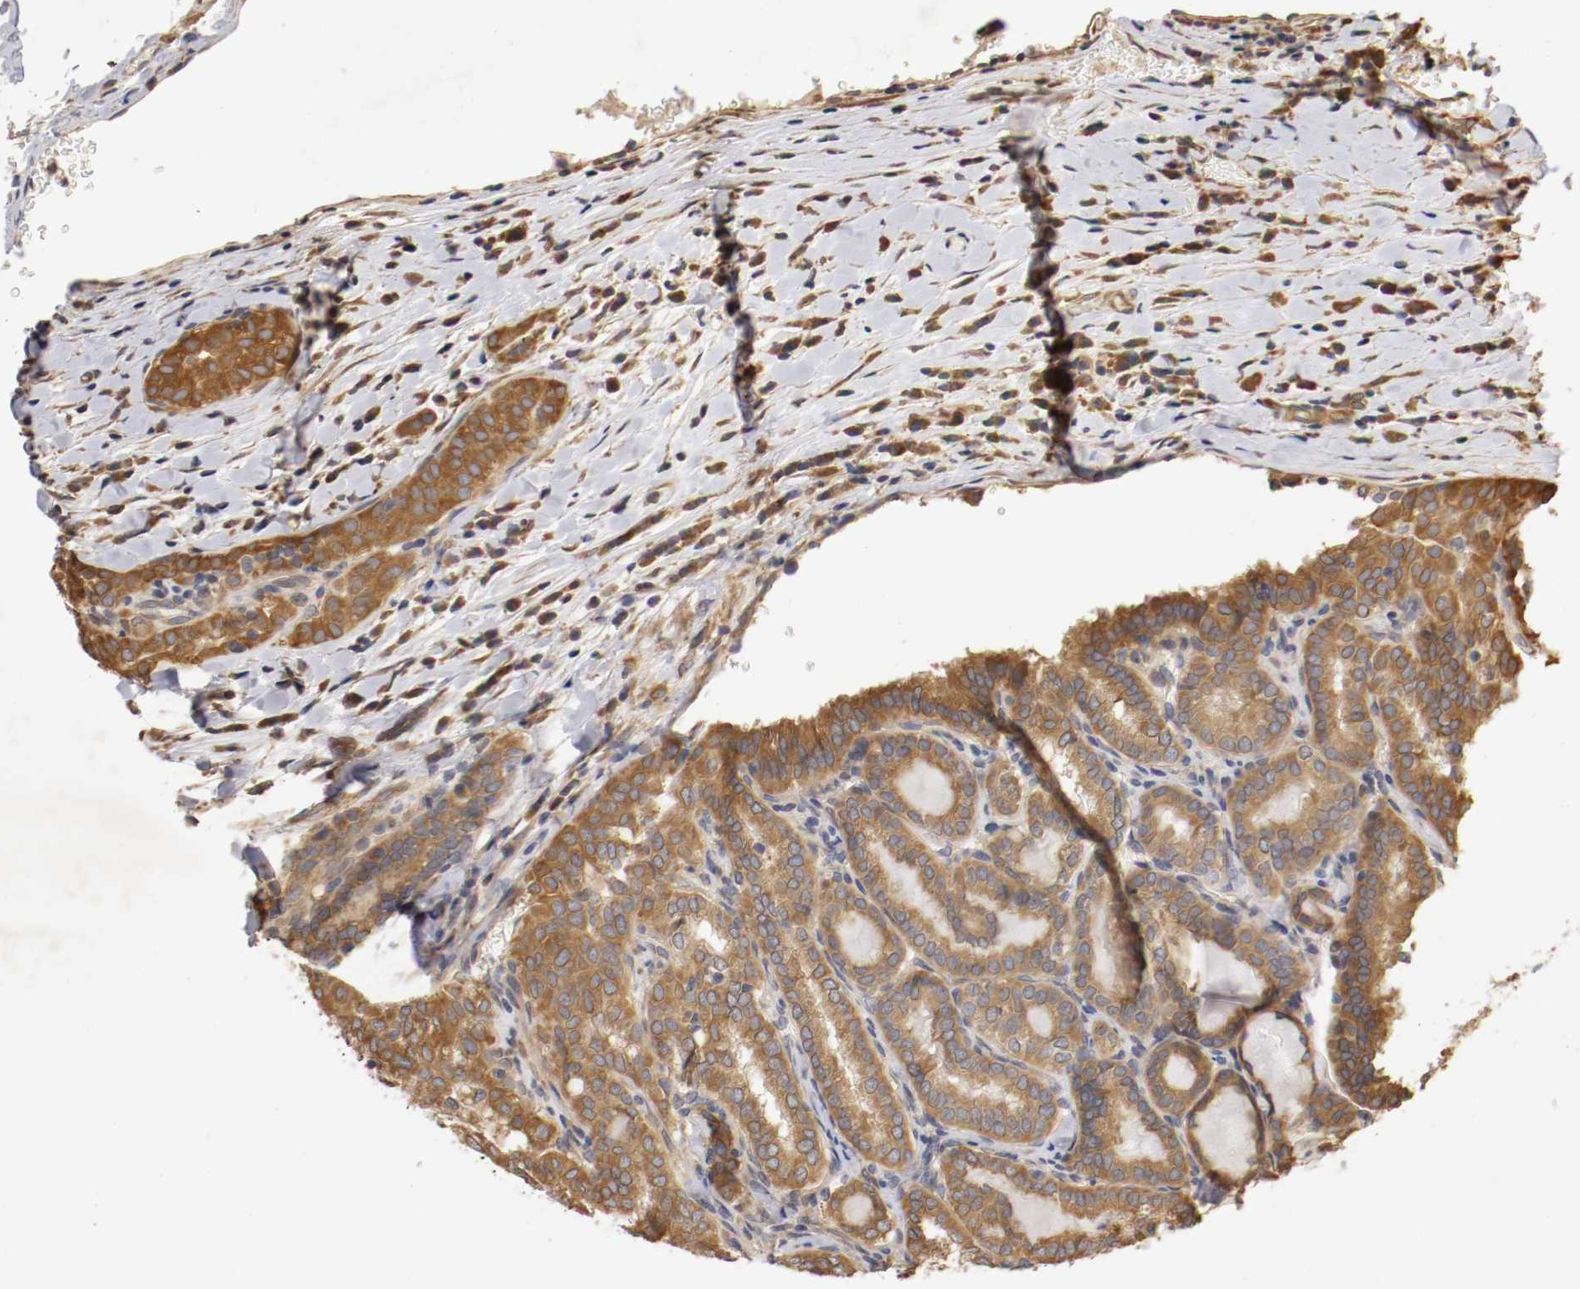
{"staining": {"intensity": "strong", "quantity": ">75%", "location": "cytoplasmic/membranous"}, "tissue": "thyroid cancer", "cell_type": "Tumor cells", "image_type": "cancer", "snomed": [{"axis": "morphology", "description": "Papillary adenocarcinoma, NOS"}, {"axis": "topography", "description": "Thyroid gland"}], "caption": "There is high levels of strong cytoplasmic/membranous staining in tumor cells of papillary adenocarcinoma (thyroid), as demonstrated by immunohistochemical staining (brown color).", "gene": "VEZT", "patient": {"sex": "female", "age": 30}}